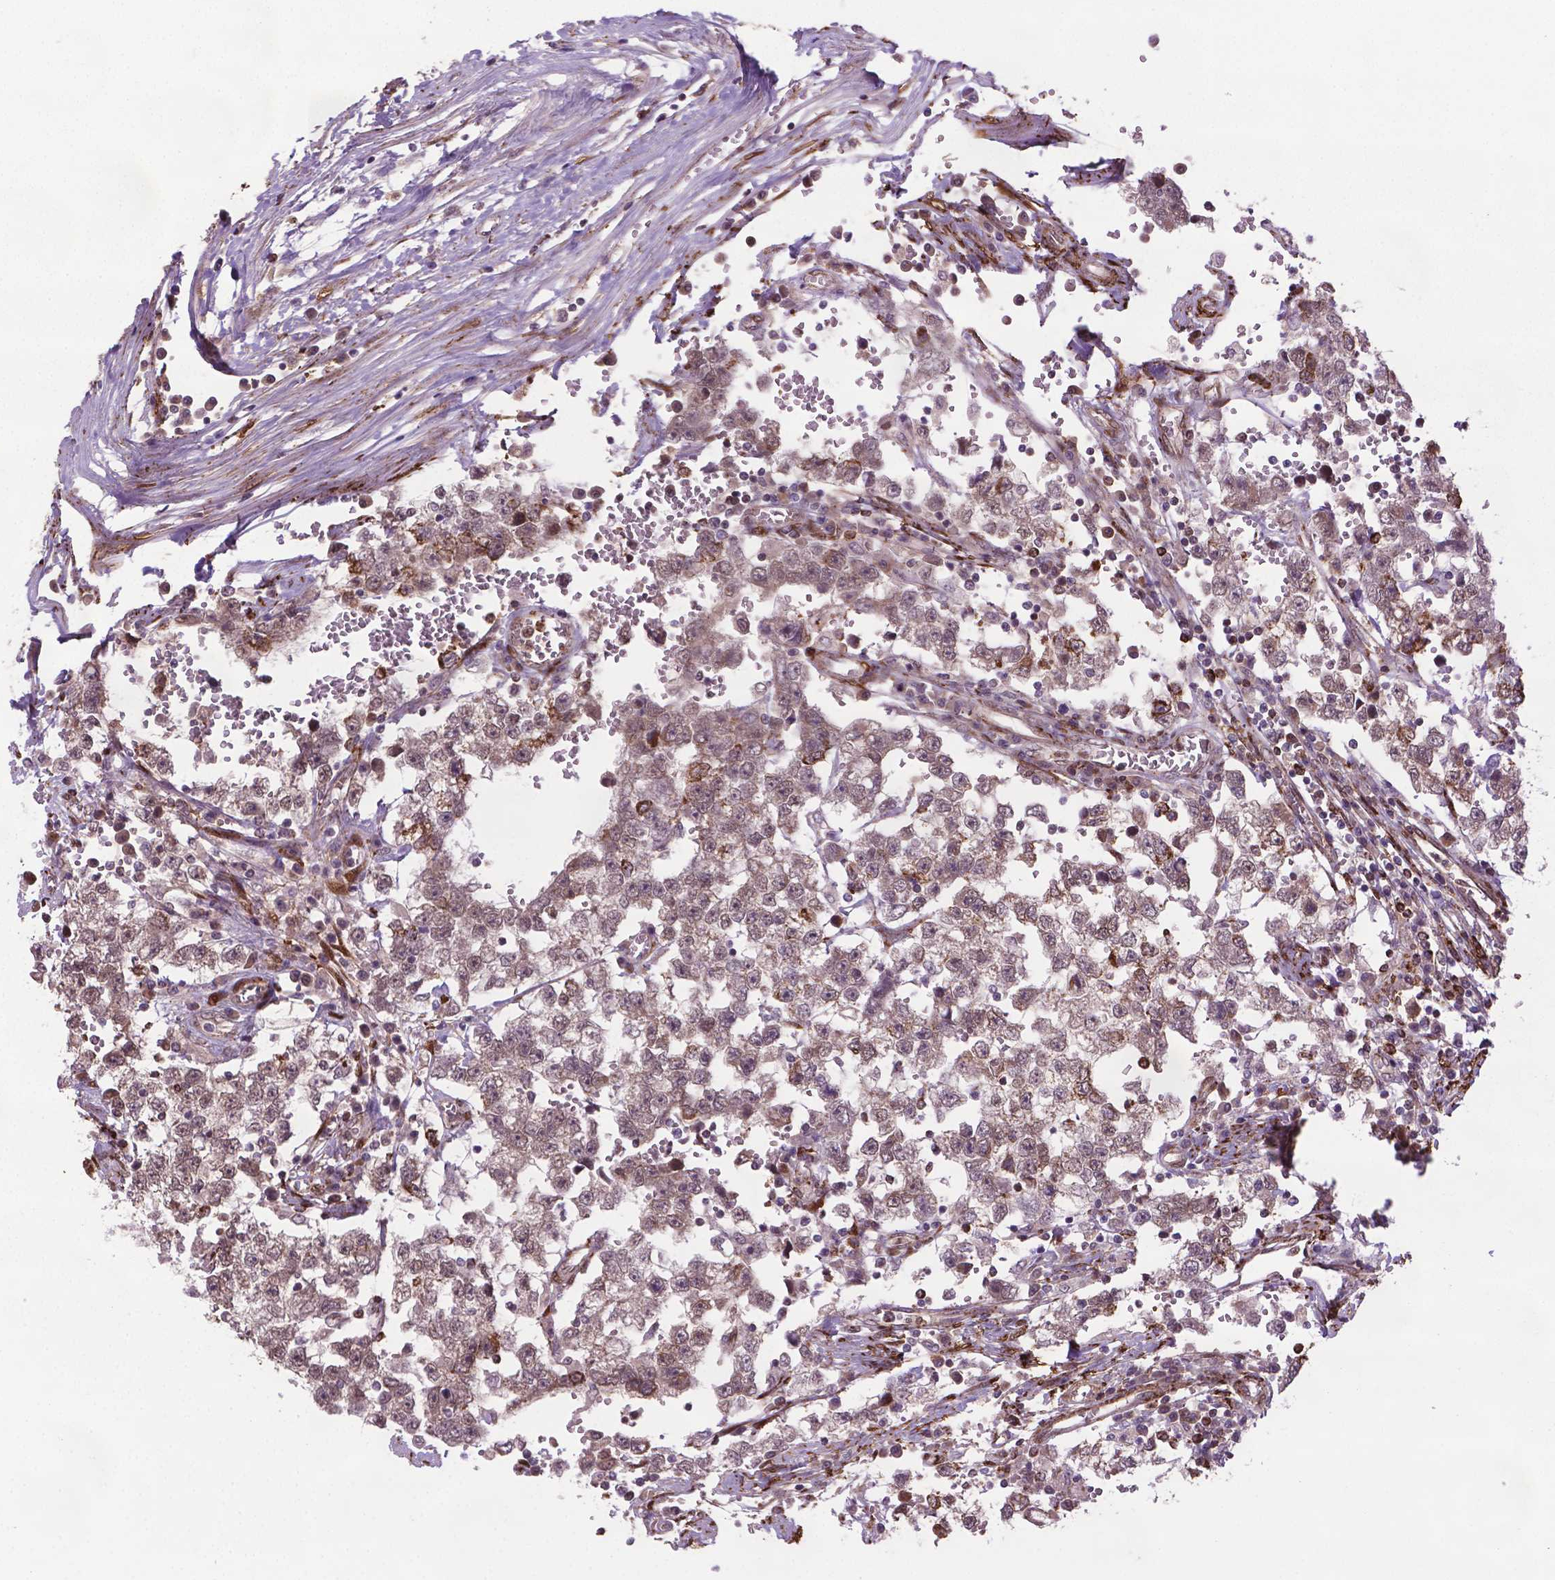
{"staining": {"intensity": "moderate", "quantity": "25%-75%", "location": "cytoplasmic/membranous"}, "tissue": "testis cancer", "cell_type": "Tumor cells", "image_type": "cancer", "snomed": [{"axis": "morphology", "description": "Normal tissue, NOS"}, {"axis": "morphology", "description": "Seminoma, NOS"}, {"axis": "topography", "description": "Testis"}, {"axis": "topography", "description": "Epididymis"}], "caption": "A photomicrograph showing moderate cytoplasmic/membranous expression in about 25%-75% of tumor cells in seminoma (testis), as visualized by brown immunohistochemical staining.", "gene": "PLIN3", "patient": {"sex": "male", "age": 34}}